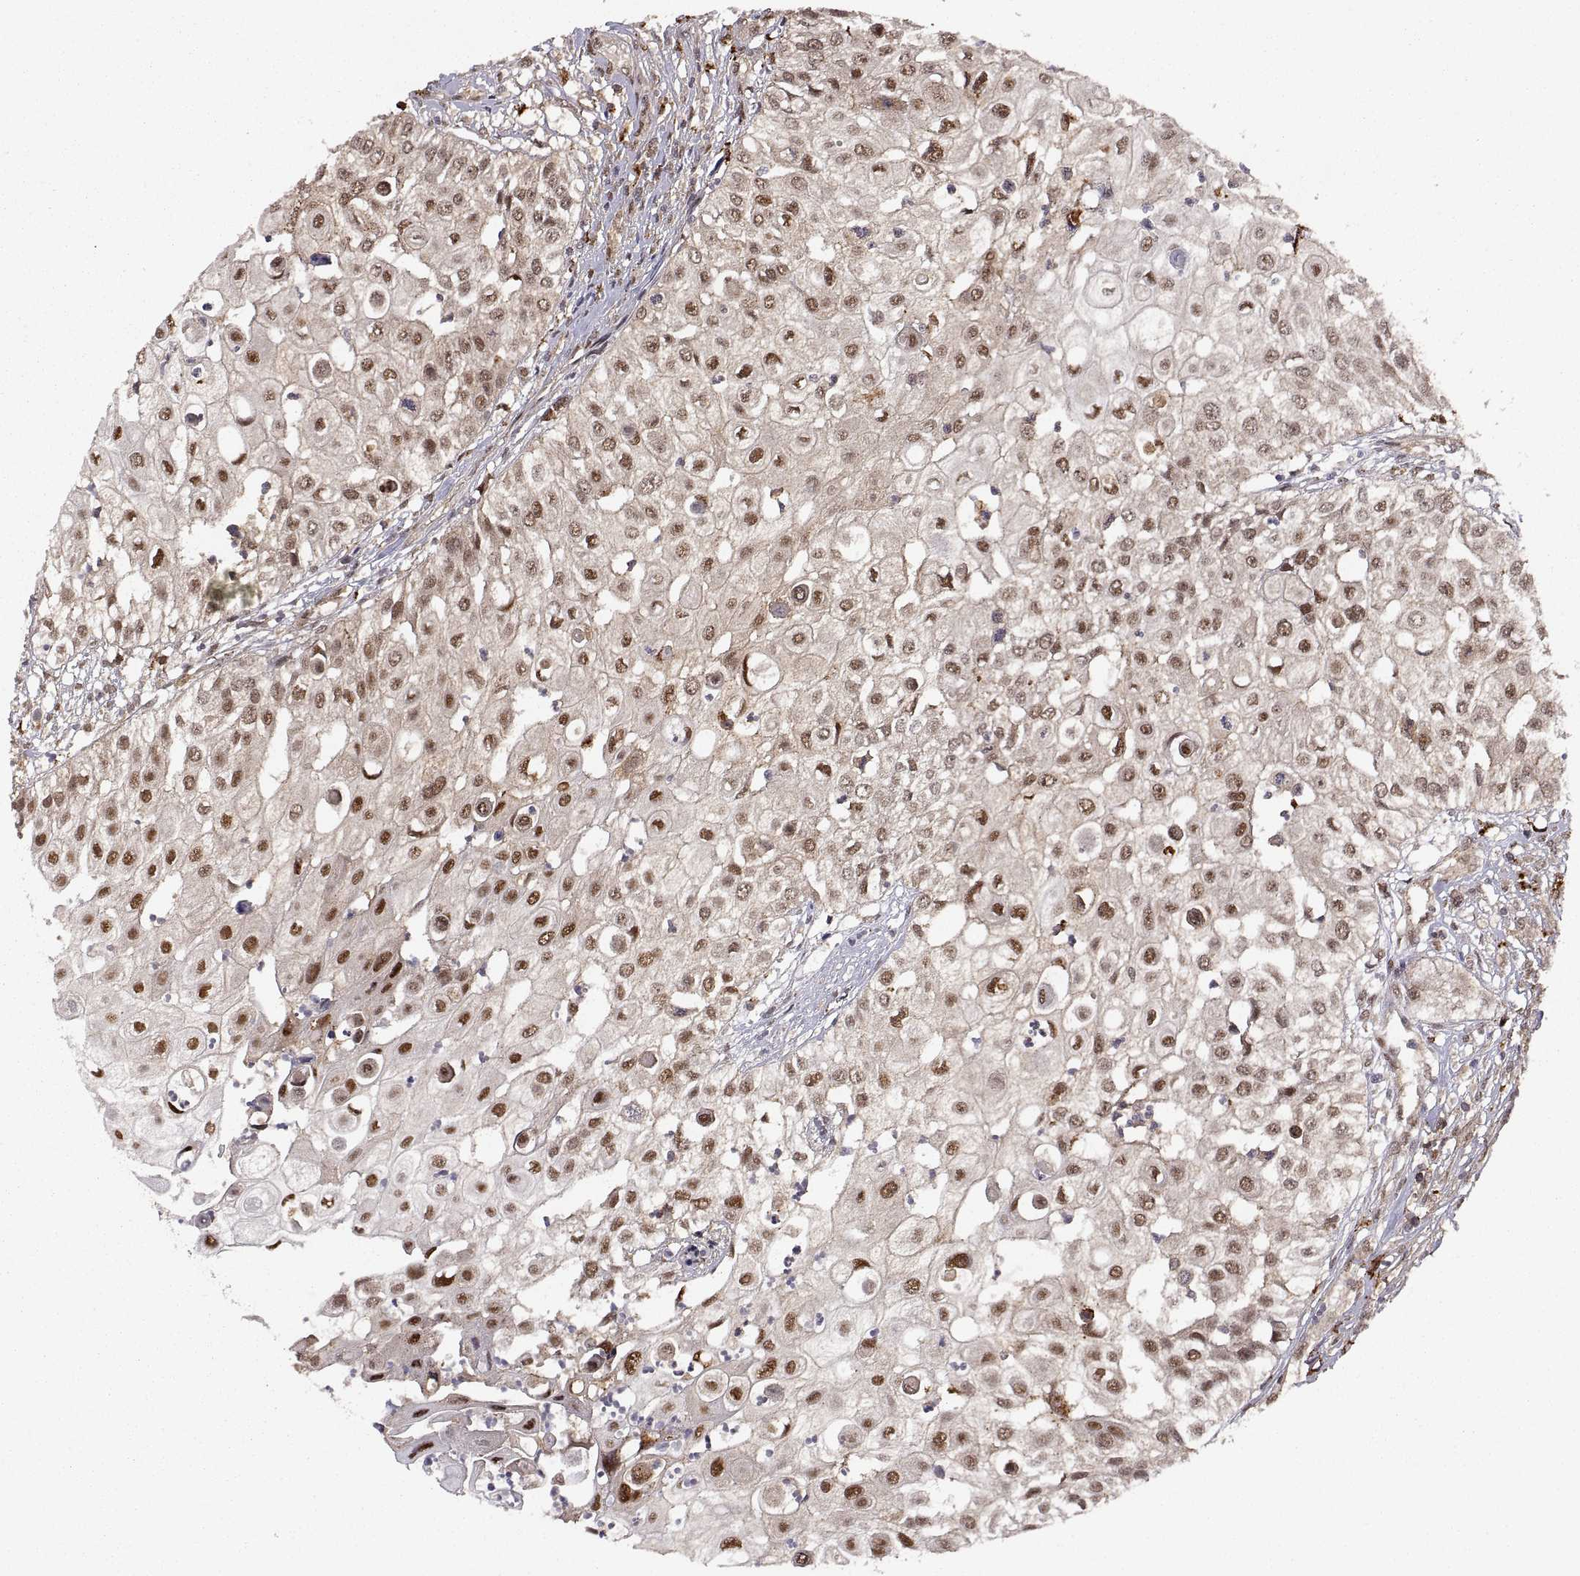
{"staining": {"intensity": "strong", "quantity": "25%-75%", "location": "nuclear"}, "tissue": "urothelial cancer", "cell_type": "Tumor cells", "image_type": "cancer", "snomed": [{"axis": "morphology", "description": "Urothelial carcinoma, High grade"}, {"axis": "topography", "description": "Urinary bladder"}], "caption": "Tumor cells exhibit high levels of strong nuclear staining in approximately 25%-75% of cells in urothelial carcinoma (high-grade).", "gene": "PSMC2", "patient": {"sex": "female", "age": 79}}